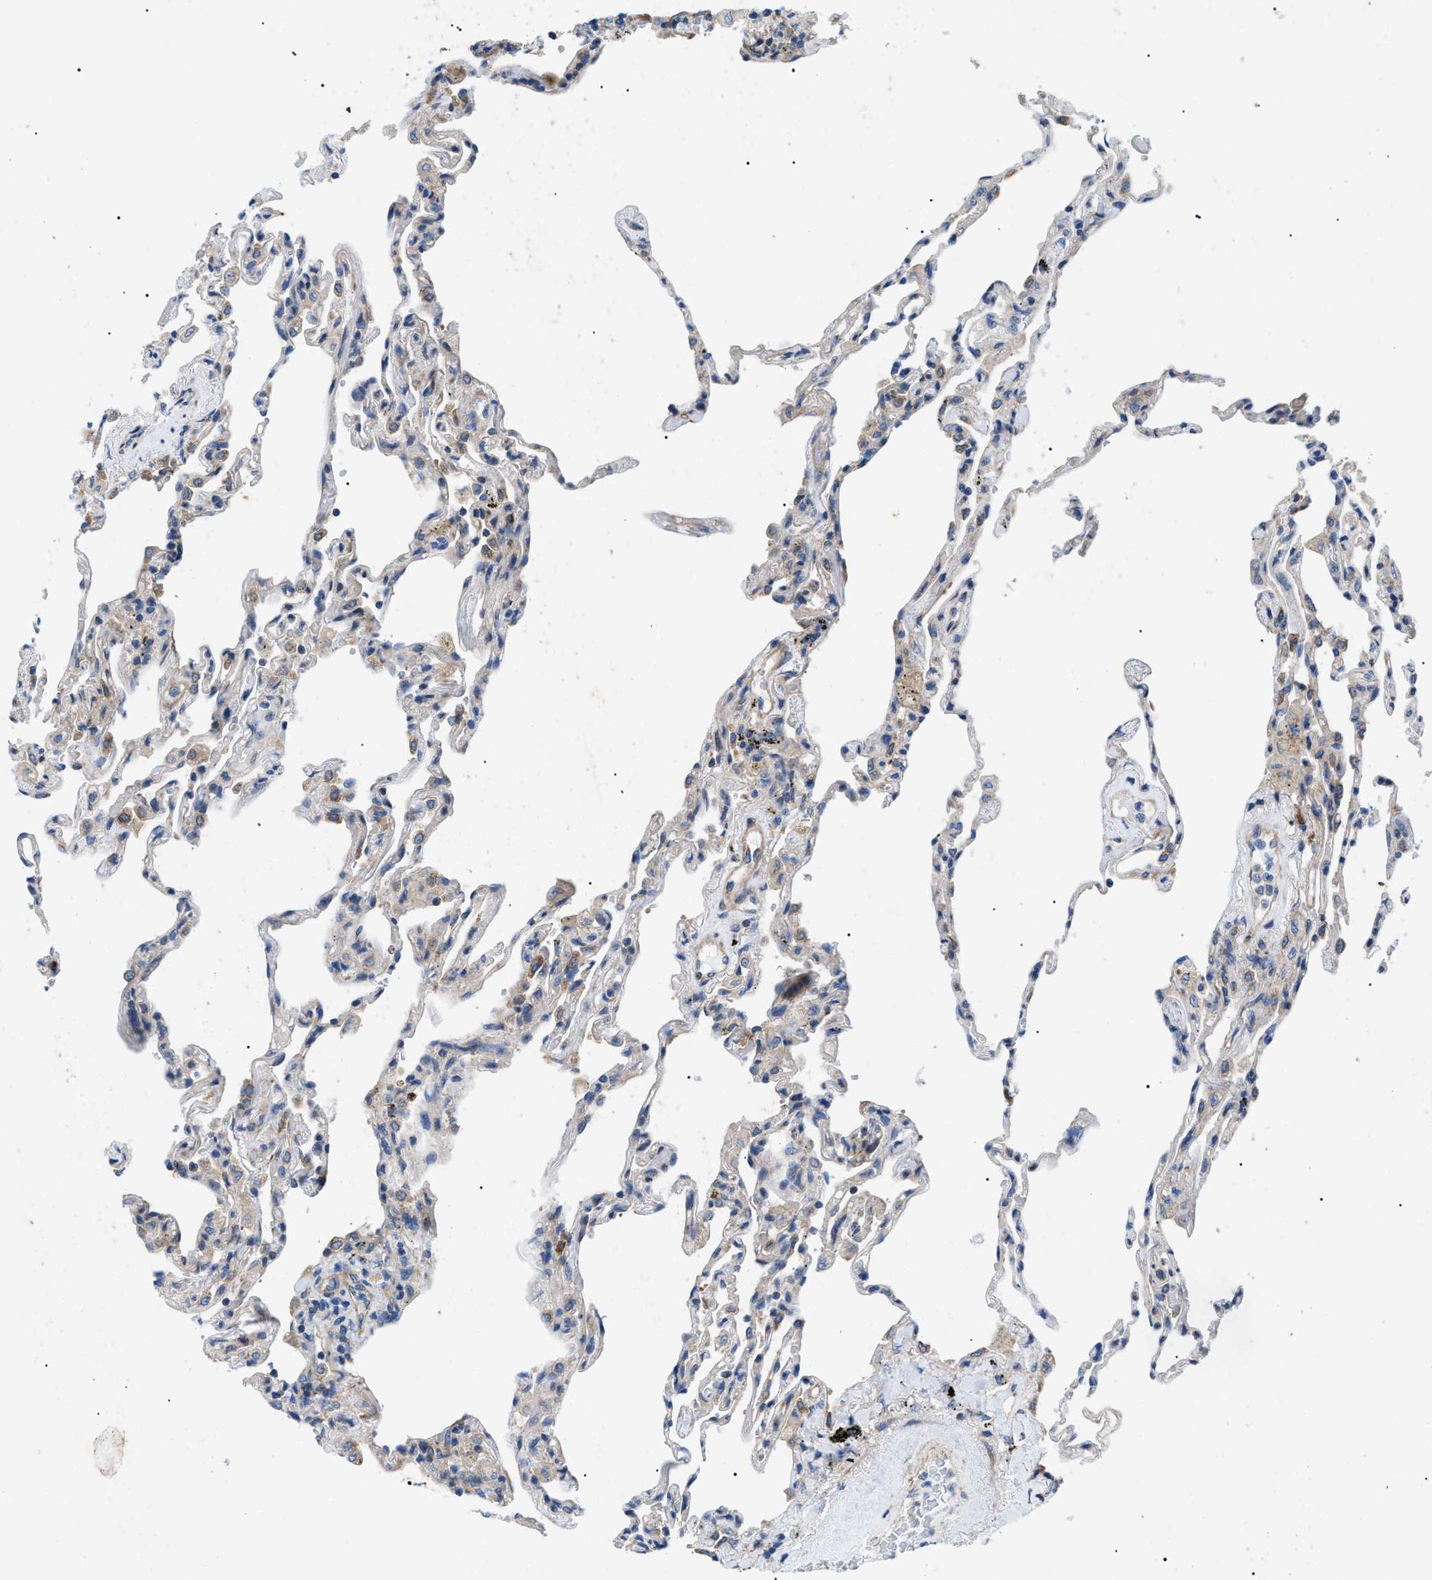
{"staining": {"intensity": "strong", "quantity": "25%-75%", "location": "cytoplasmic/membranous"}, "tissue": "lung", "cell_type": "Alveolar cells", "image_type": "normal", "snomed": [{"axis": "morphology", "description": "Normal tissue, NOS"}, {"axis": "topography", "description": "Lung"}], "caption": "The immunohistochemical stain shows strong cytoplasmic/membranous staining in alveolar cells of unremarkable lung. (DAB = brown stain, brightfield microscopy at high magnification).", "gene": "HSPB8", "patient": {"sex": "male", "age": 59}}